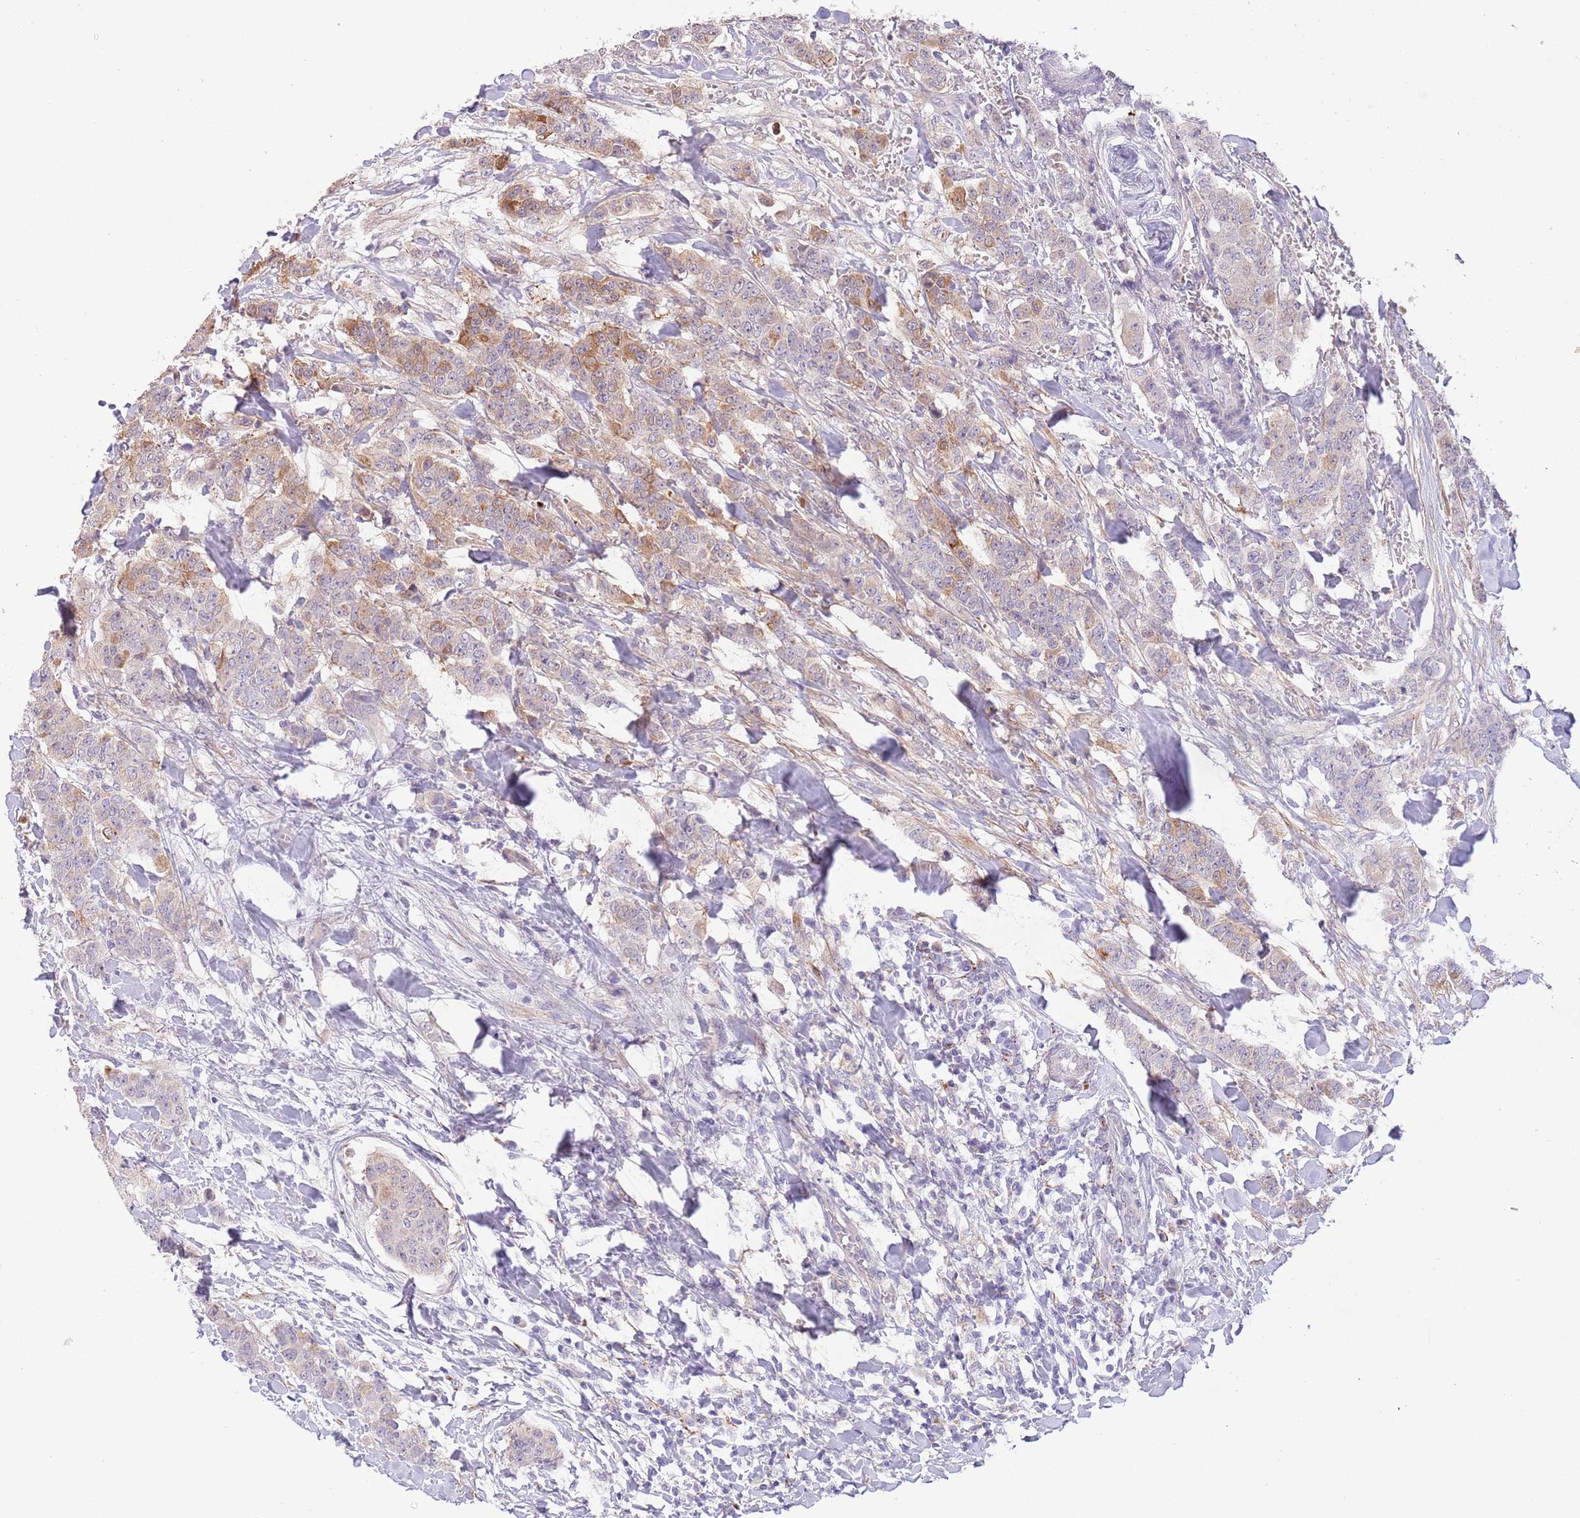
{"staining": {"intensity": "moderate", "quantity": "25%-75%", "location": "cytoplasmic/membranous"}, "tissue": "breast cancer", "cell_type": "Tumor cells", "image_type": "cancer", "snomed": [{"axis": "morphology", "description": "Duct carcinoma"}, {"axis": "topography", "description": "Breast"}], "caption": "Breast intraductal carcinoma stained with a protein marker shows moderate staining in tumor cells.", "gene": "ZNF658", "patient": {"sex": "female", "age": 40}}